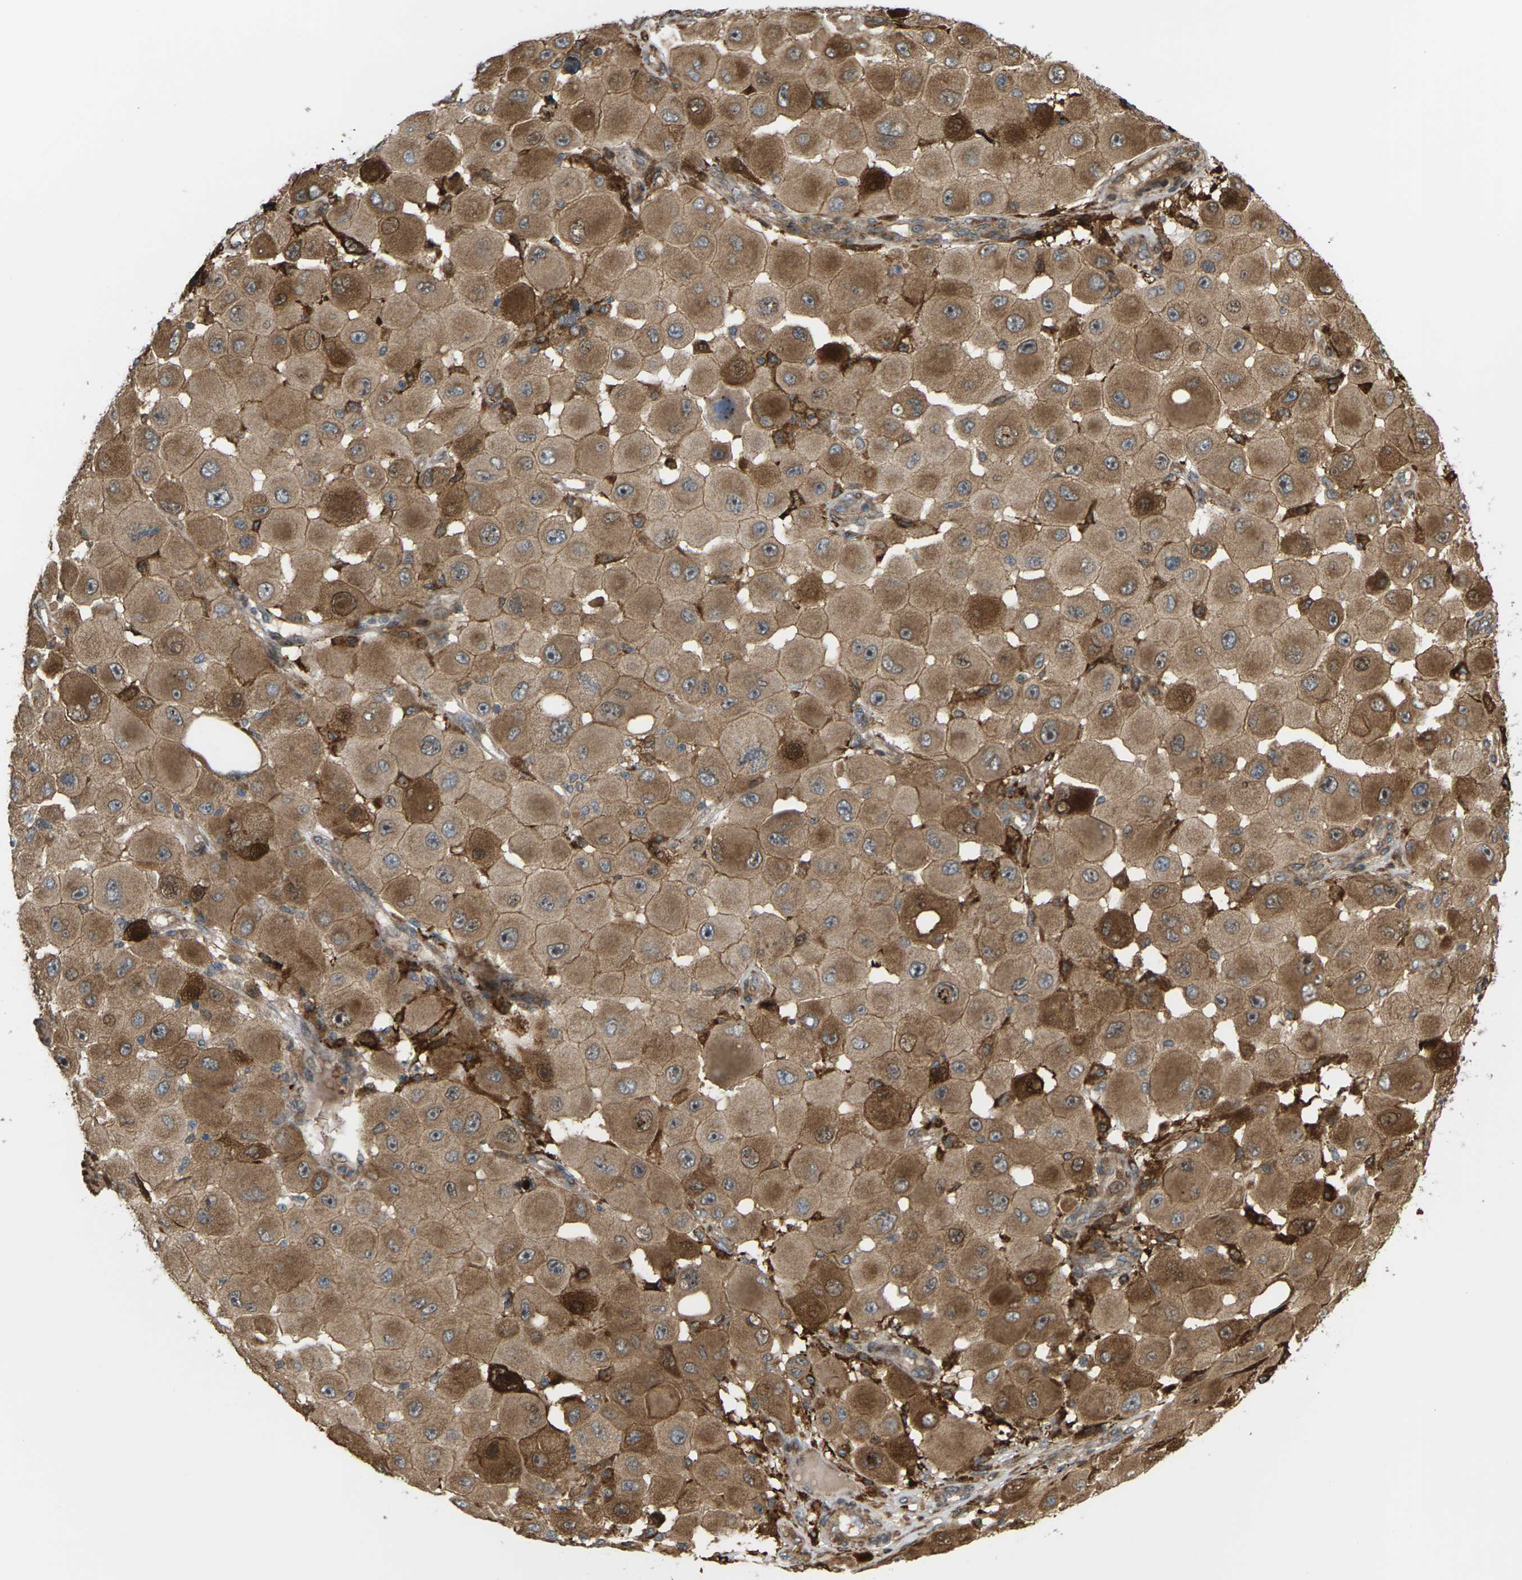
{"staining": {"intensity": "moderate", "quantity": ">75%", "location": "cytoplasmic/membranous"}, "tissue": "melanoma", "cell_type": "Tumor cells", "image_type": "cancer", "snomed": [{"axis": "morphology", "description": "Malignant melanoma, NOS"}, {"axis": "topography", "description": "Skin"}], "caption": "The image exhibits a brown stain indicating the presence of a protein in the cytoplasmic/membranous of tumor cells in melanoma. The staining was performed using DAB to visualize the protein expression in brown, while the nuclei were stained in blue with hematoxylin (Magnification: 20x).", "gene": "ROBO1", "patient": {"sex": "female", "age": 81}}